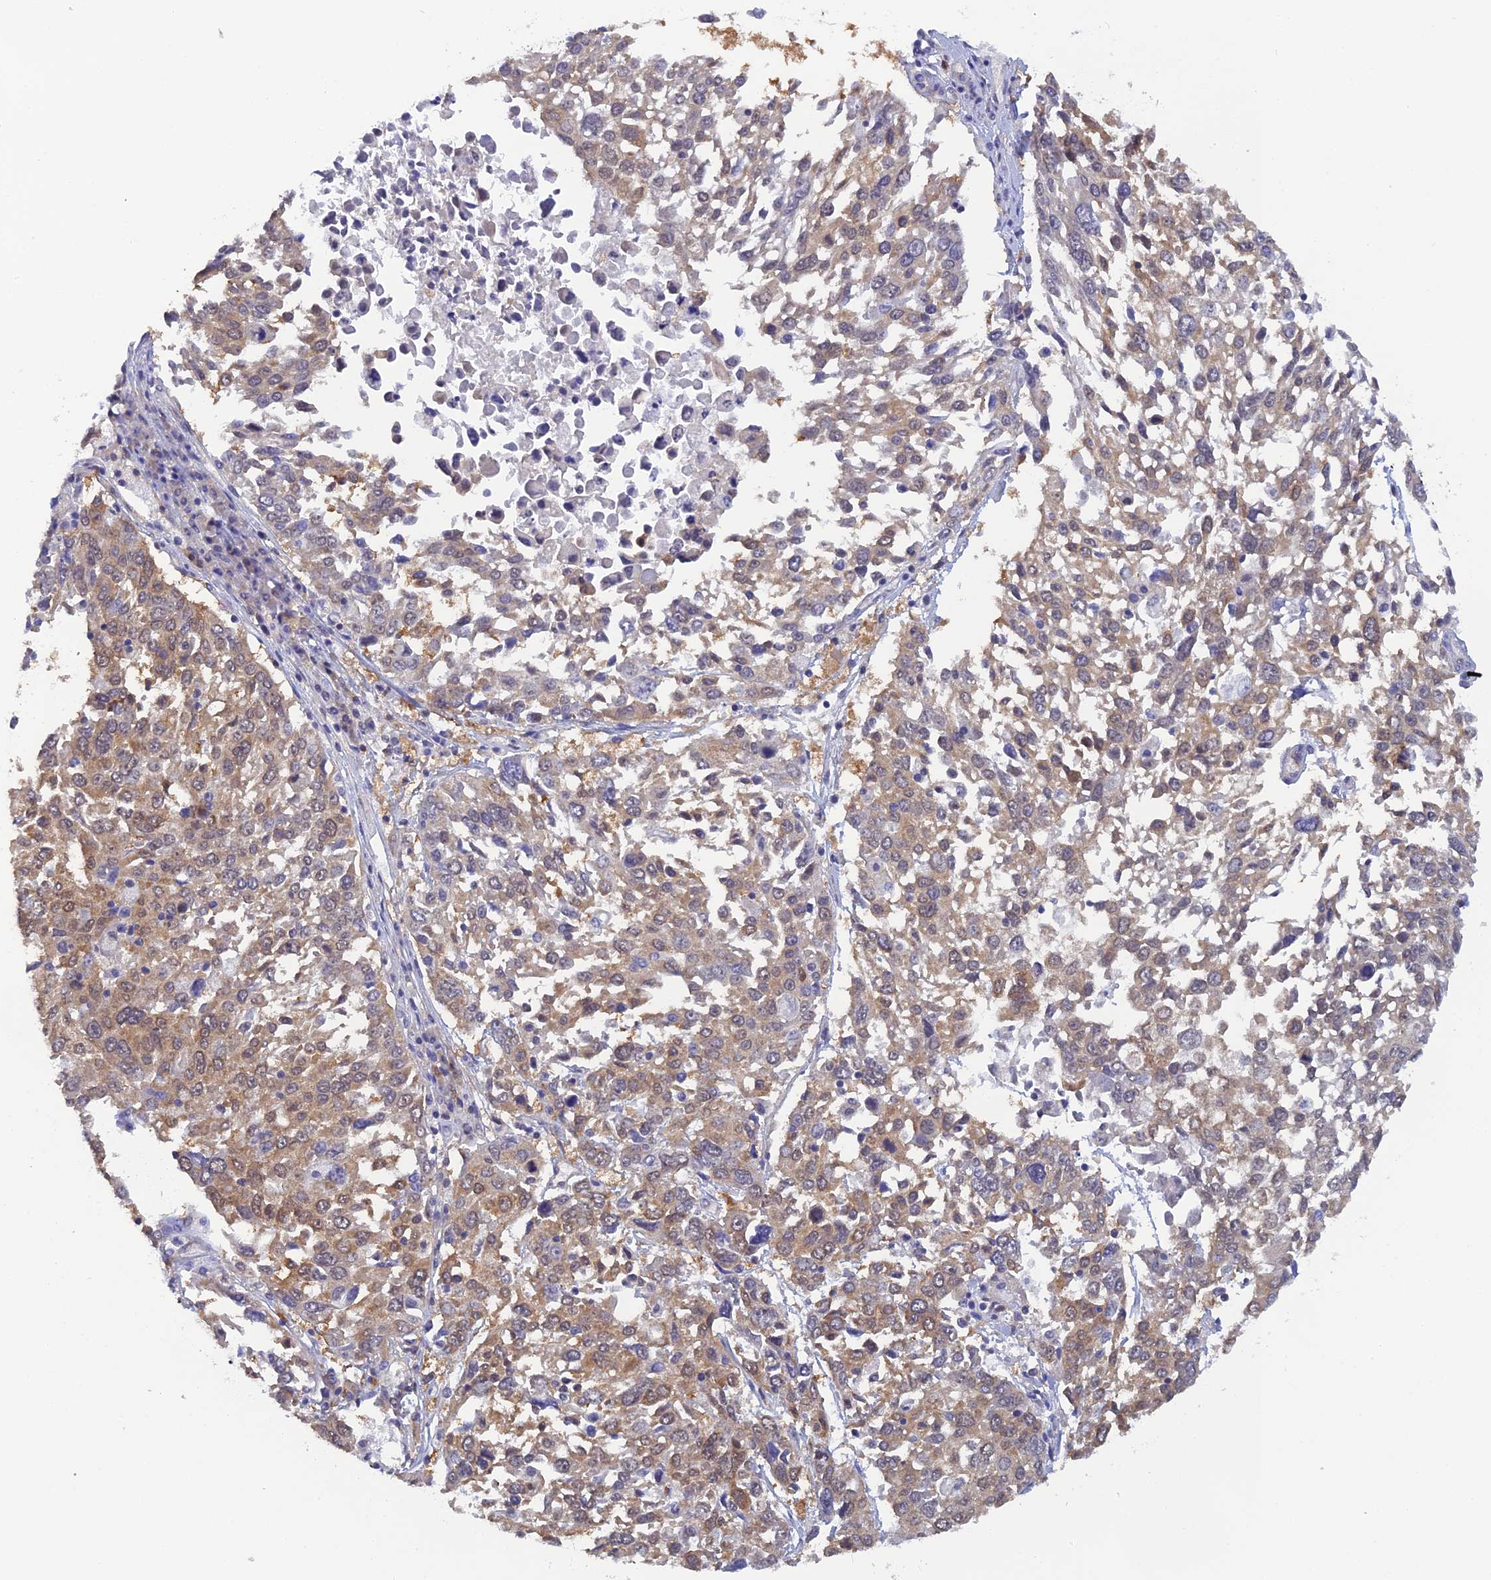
{"staining": {"intensity": "moderate", "quantity": "25%-75%", "location": "cytoplasmic/membranous,nuclear"}, "tissue": "lung cancer", "cell_type": "Tumor cells", "image_type": "cancer", "snomed": [{"axis": "morphology", "description": "Squamous cell carcinoma, NOS"}, {"axis": "topography", "description": "Lung"}], "caption": "The micrograph exhibits a brown stain indicating the presence of a protein in the cytoplasmic/membranous and nuclear of tumor cells in lung squamous cell carcinoma.", "gene": "HINT1", "patient": {"sex": "male", "age": 65}}